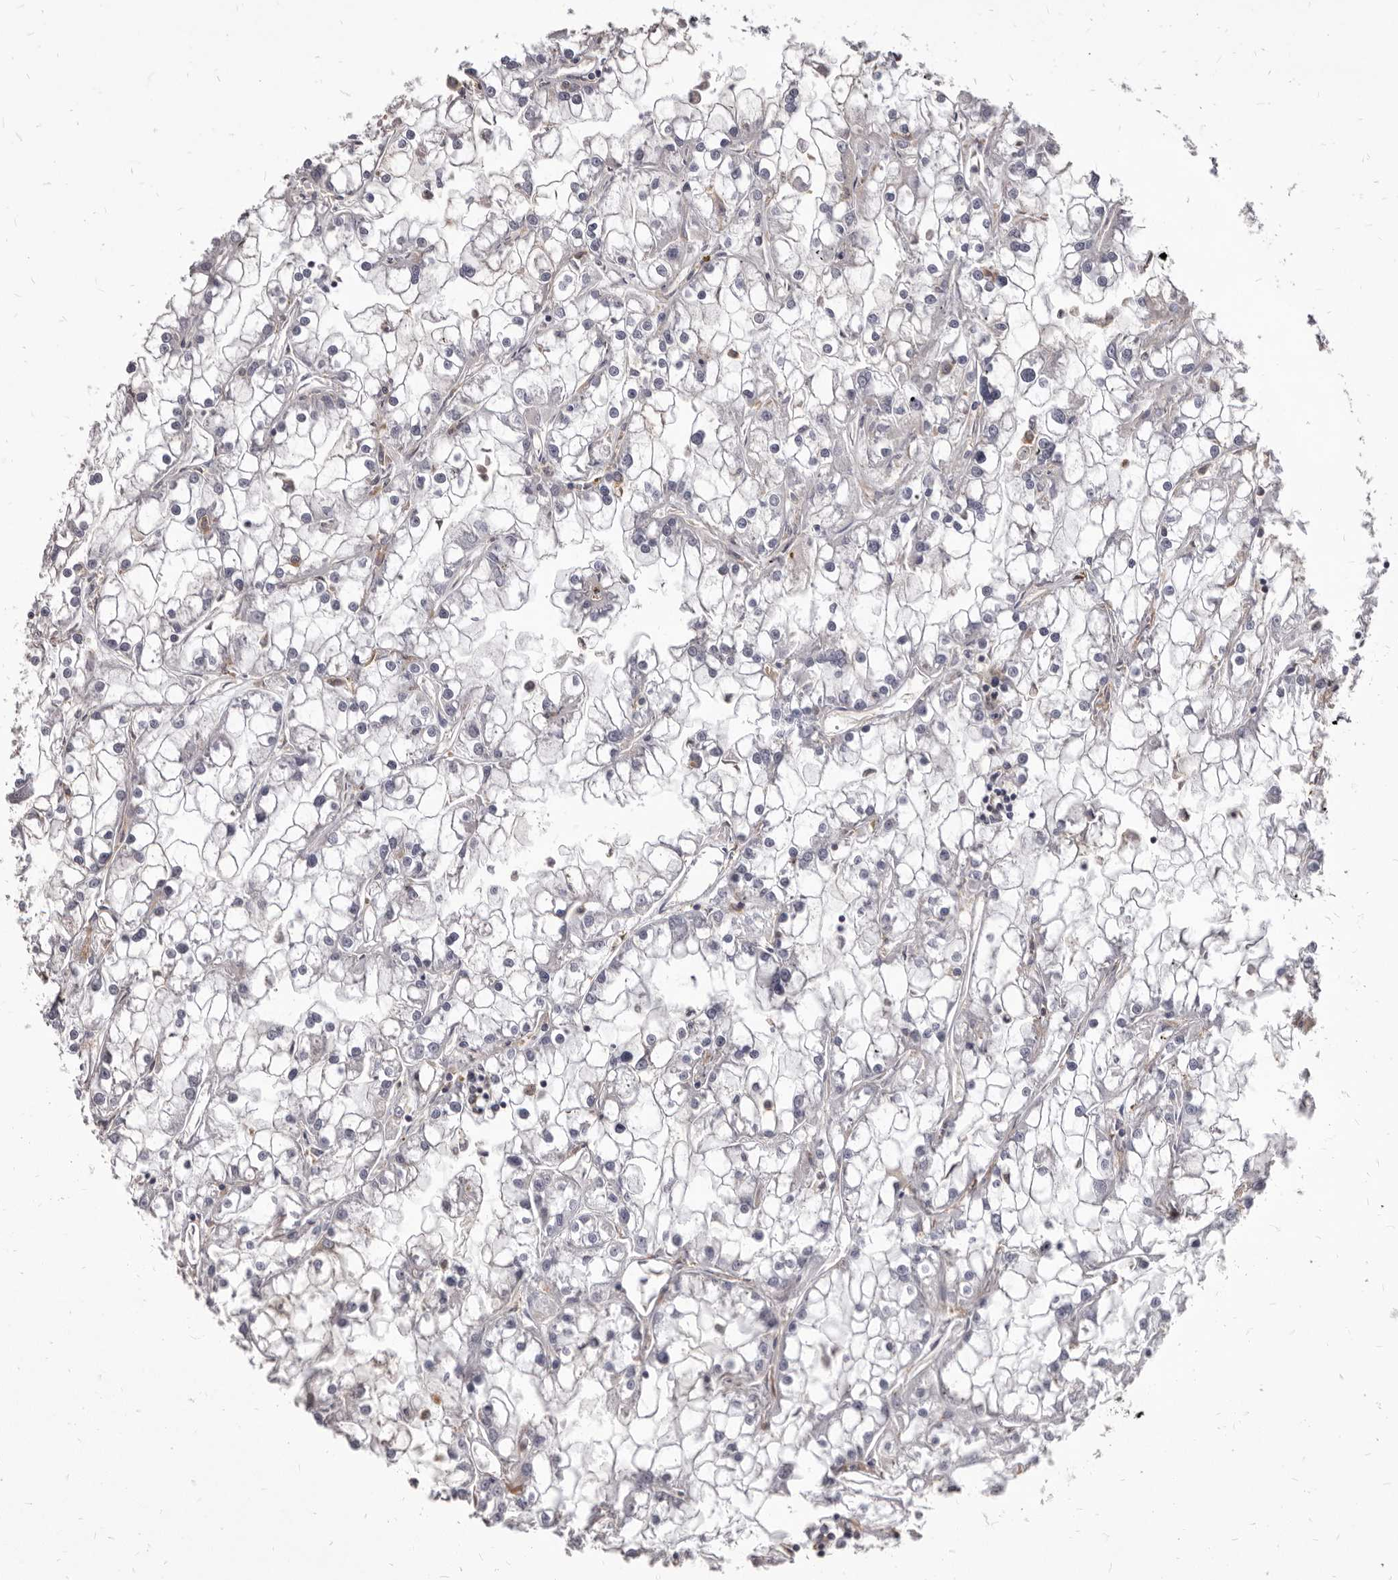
{"staining": {"intensity": "negative", "quantity": "none", "location": "none"}, "tissue": "renal cancer", "cell_type": "Tumor cells", "image_type": "cancer", "snomed": [{"axis": "morphology", "description": "Adenocarcinoma, NOS"}, {"axis": "topography", "description": "Kidney"}], "caption": "An immunohistochemistry (IHC) photomicrograph of renal cancer is shown. There is no staining in tumor cells of renal cancer. (Immunohistochemistry, brightfield microscopy, high magnification).", "gene": "NIBAN1", "patient": {"sex": "female", "age": 52}}